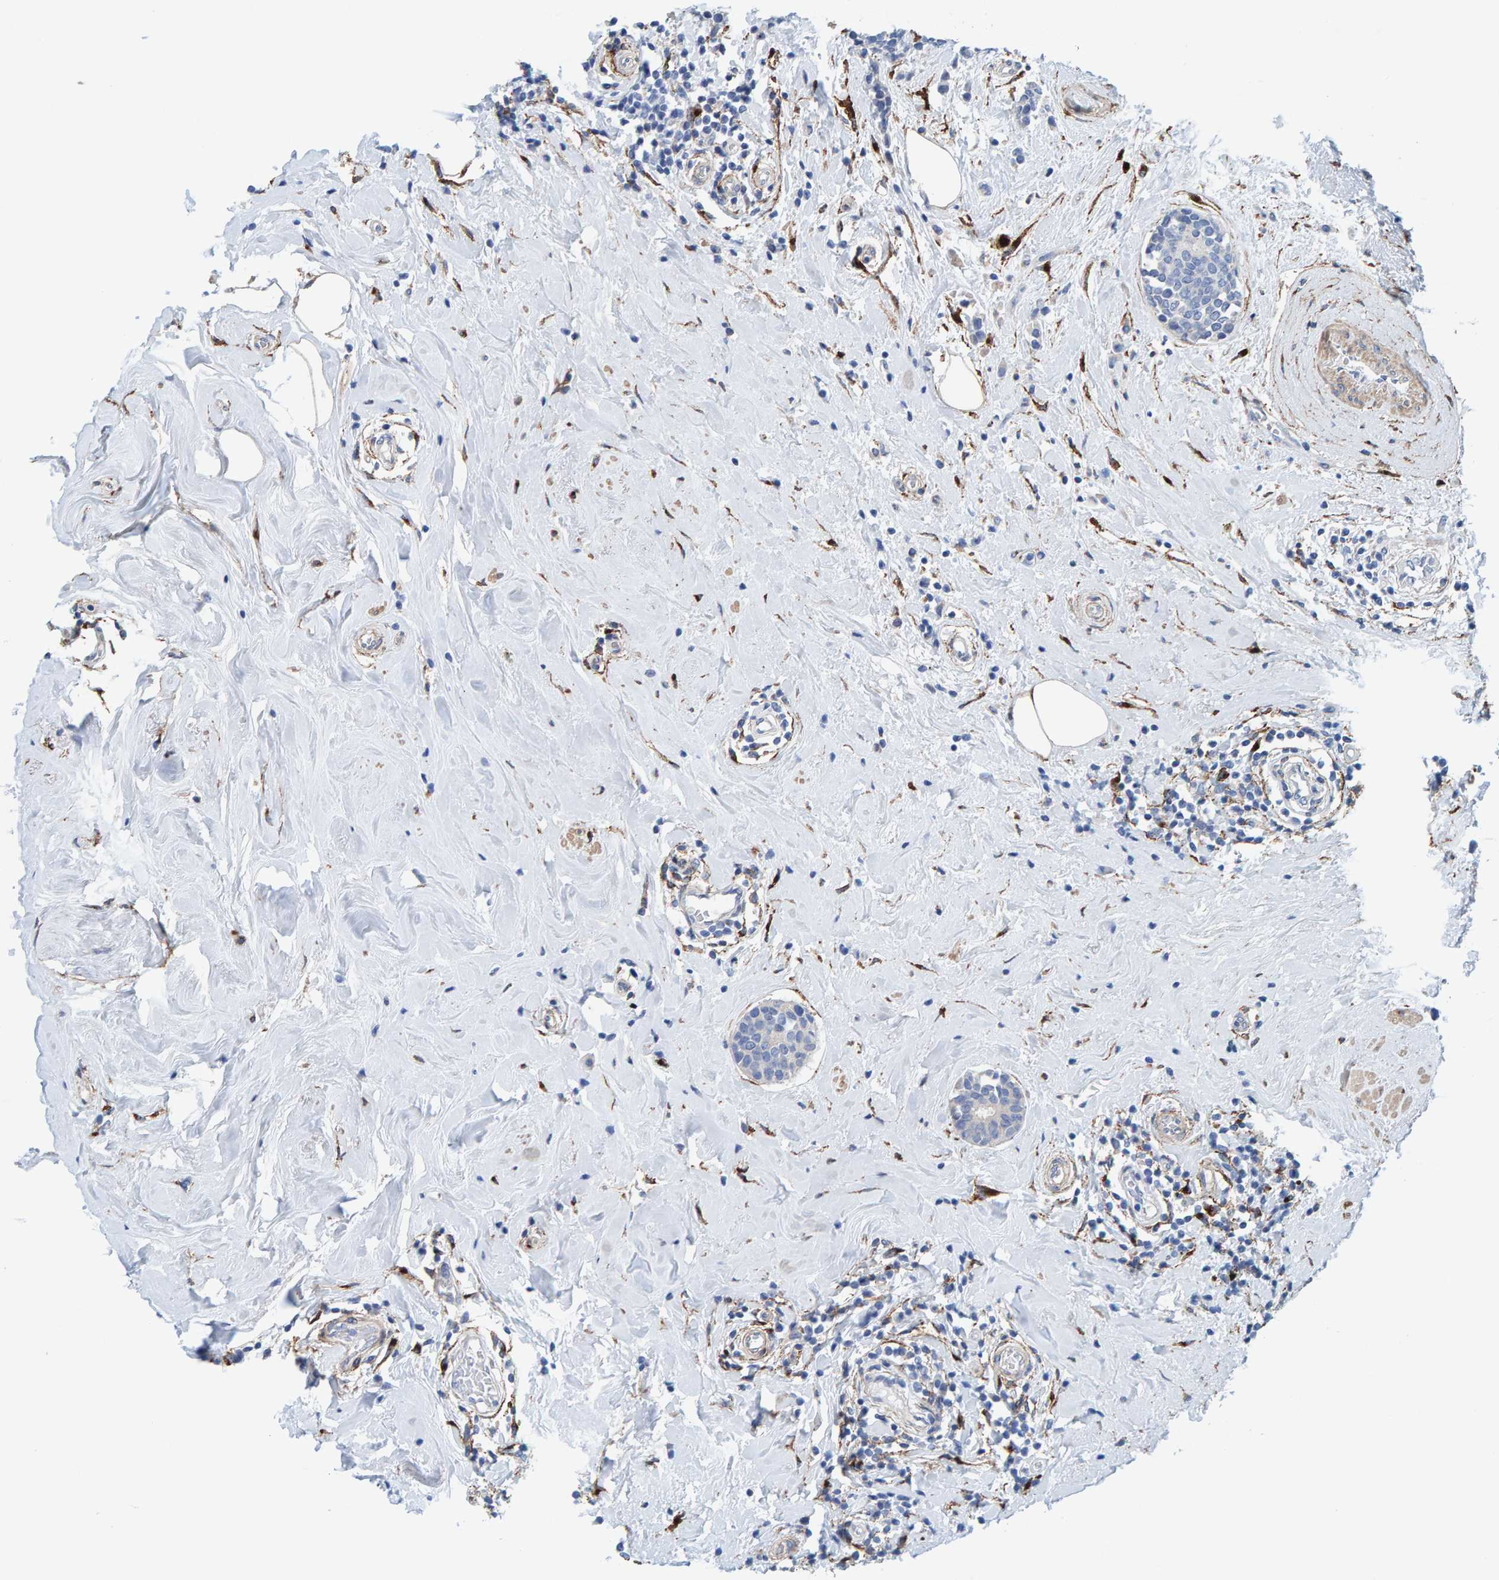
{"staining": {"intensity": "negative", "quantity": "none", "location": "none"}, "tissue": "breast cancer", "cell_type": "Tumor cells", "image_type": "cancer", "snomed": [{"axis": "morphology", "description": "Duct carcinoma"}, {"axis": "topography", "description": "Breast"}], "caption": "Breast cancer (invasive ductal carcinoma) was stained to show a protein in brown. There is no significant positivity in tumor cells. (DAB (3,3'-diaminobenzidine) immunohistochemistry with hematoxylin counter stain).", "gene": "LRP1", "patient": {"sex": "female", "age": 55}}